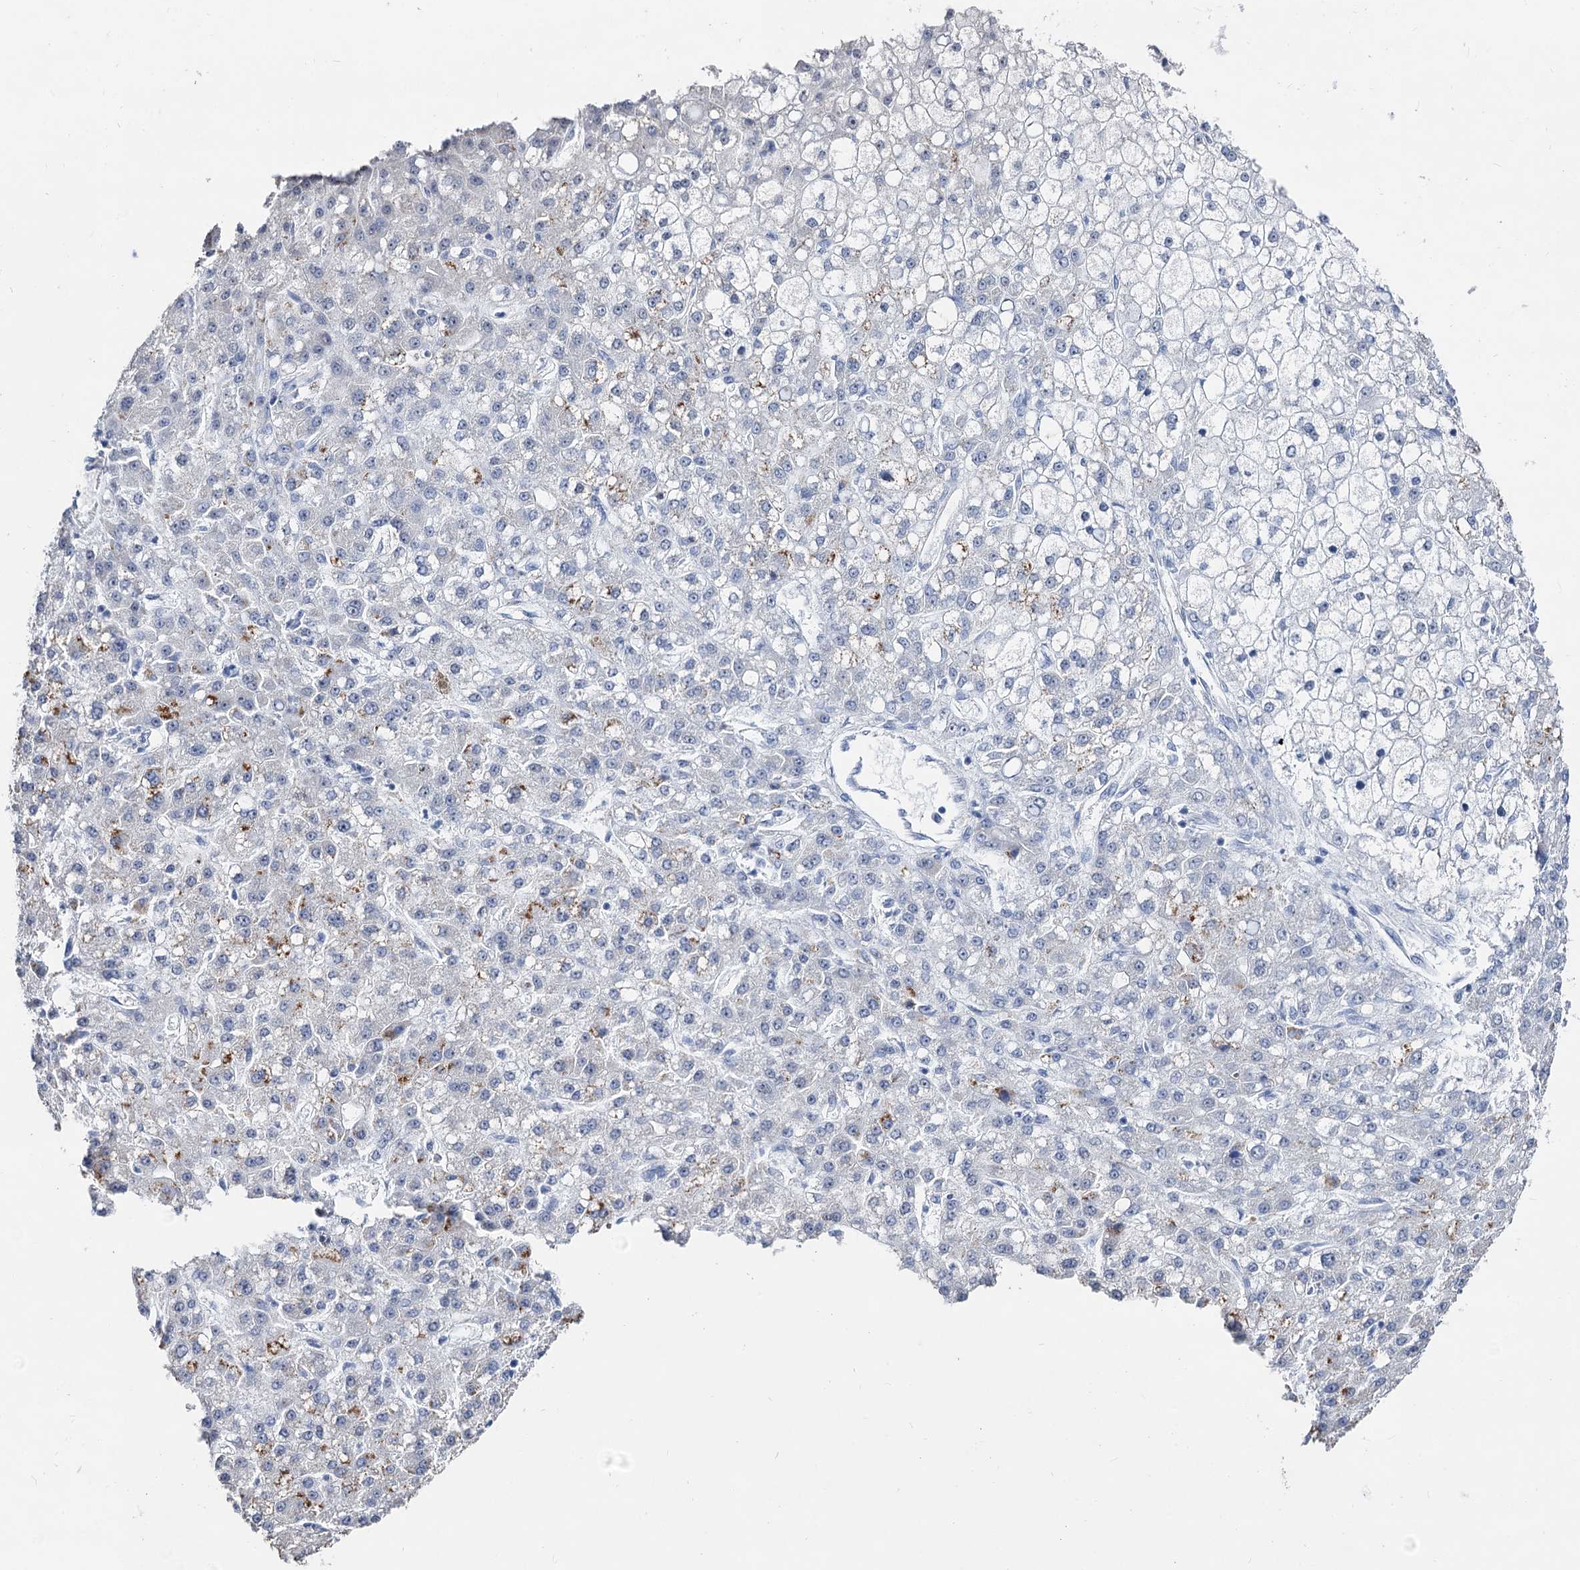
{"staining": {"intensity": "moderate", "quantity": "<25%", "location": "cytoplasmic/membranous"}, "tissue": "liver cancer", "cell_type": "Tumor cells", "image_type": "cancer", "snomed": [{"axis": "morphology", "description": "Carcinoma, Hepatocellular, NOS"}, {"axis": "topography", "description": "Liver"}], "caption": "Moderate cytoplasmic/membranous staining for a protein is appreciated in approximately <25% of tumor cells of hepatocellular carcinoma (liver) using immunohistochemistry.", "gene": "CAPRIN2", "patient": {"sex": "male", "age": 67}}